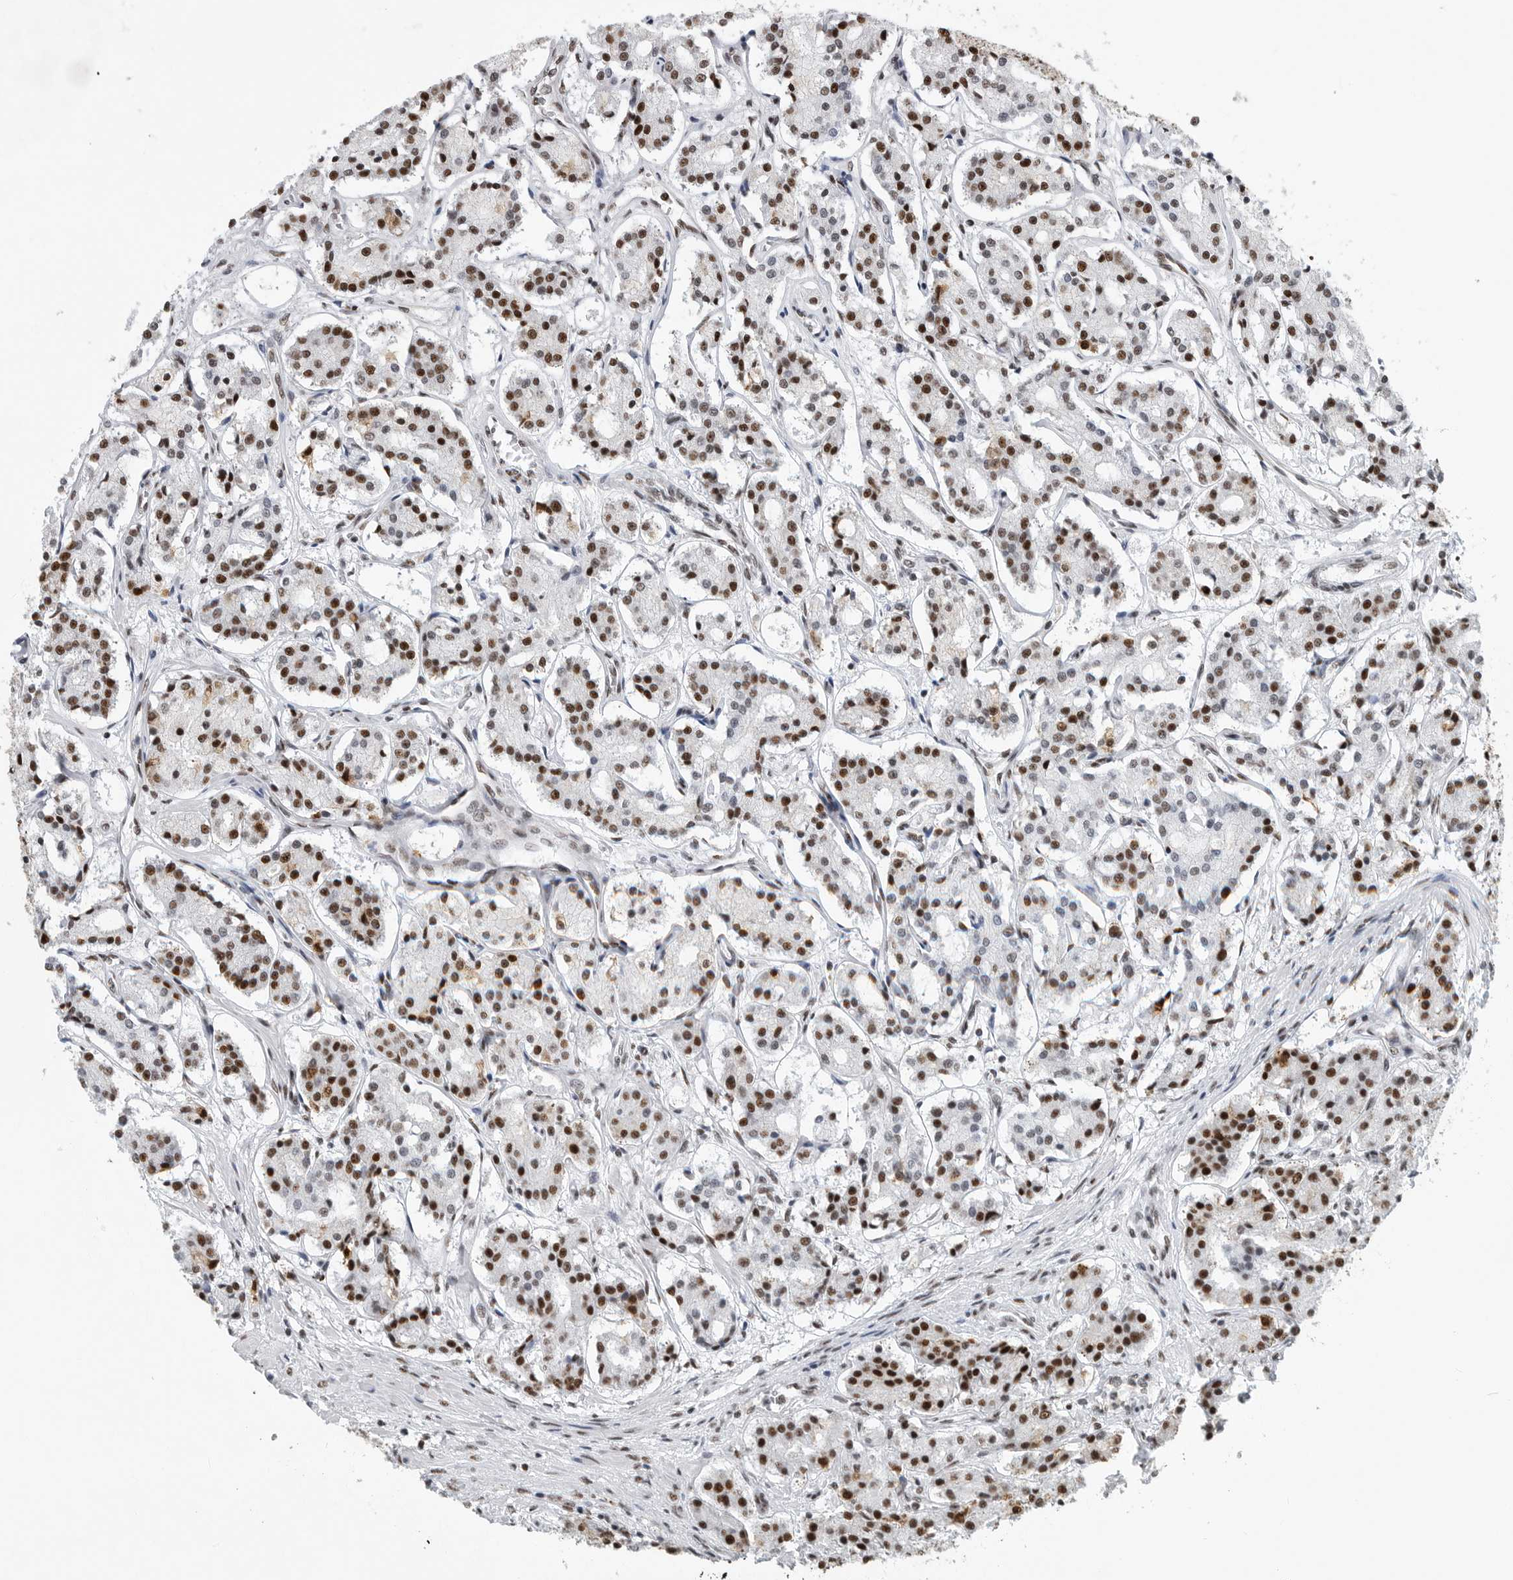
{"staining": {"intensity": "strong", "quantity": ">75%", "location": "nuclear"}, "tissue": "prostate cancer", "cell_type": "Tumor cells", "image_type": "cancer", "snomed": [{"axis": "morphology", "description": "Adenocarcinoma, High grade"}, {"axis": "topography", "description": "Prostate"}], "caption": "About >75% of tumor cells in human prostate cancer demonstrate strong nuclear protein staining as visualized by brown immunohistochemical staining.", "gene": "BCLAF1", "patient": {"sex": "male", "age": 60}}